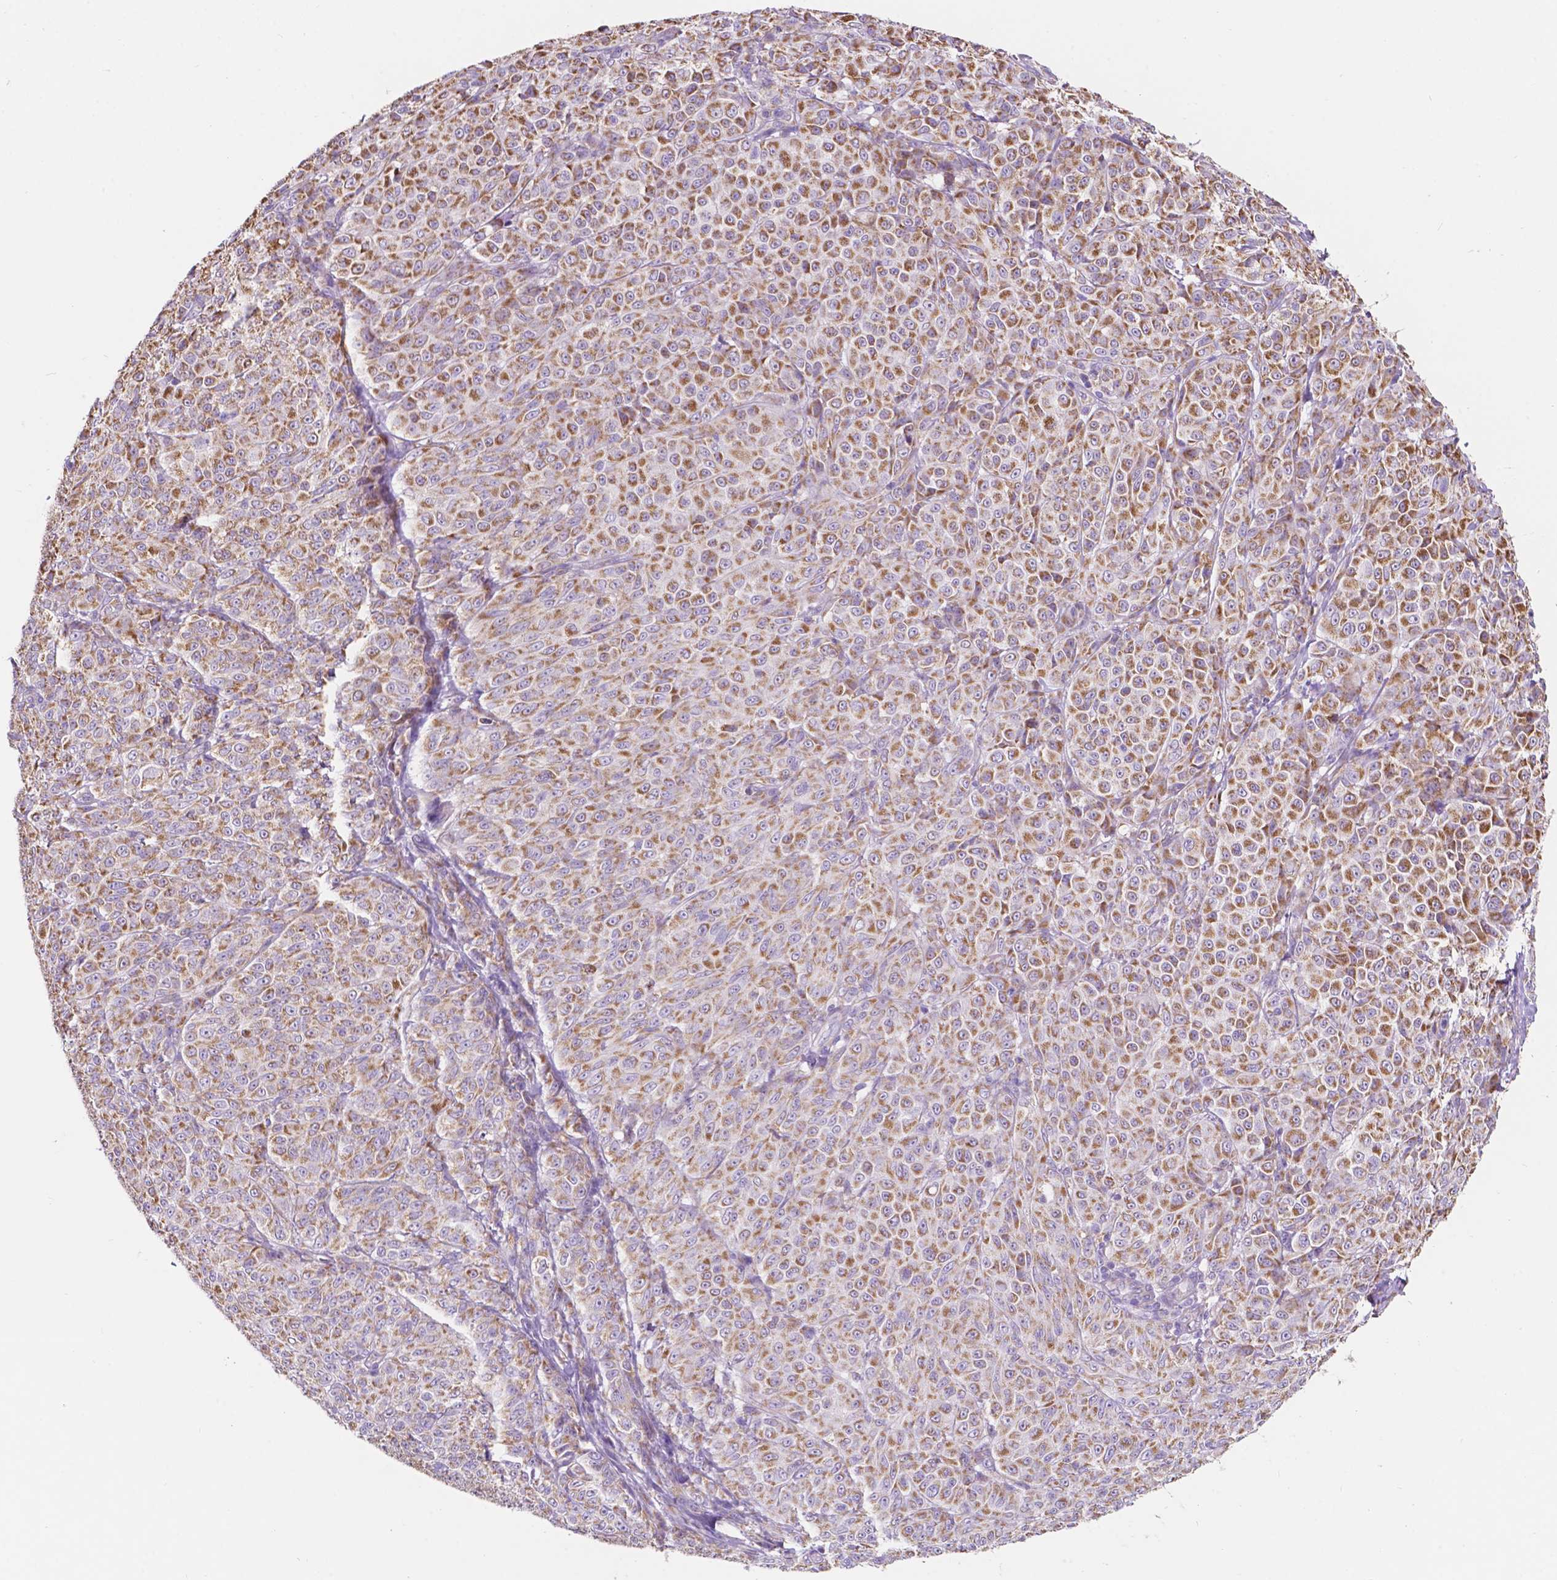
{"staining": {"intensity": "moderate", "quantity": ">75%", "location": "cytoplasmic/membranous"}, "tissue": "melanoma", "cell_type": "Tumor cells", "image_type": "cancer", "snomed": [{"axis": "morphology", "description": "Malignant melanoma, NOS"}, {"axis": "topography", "description": "Skin"}], "caption": "Moderate cytoplasmic/membranous positivity is appreciated in approximately >75% of tumor cells in melanoma. The staining was performed using DAB (3,3'-diaminobenzidine), with brown indicating positive protein expression. Nuclei are stained blue with hematoxylin.", "gene": "TRPV5", "patient": {"sex": "male", "age": 89}}